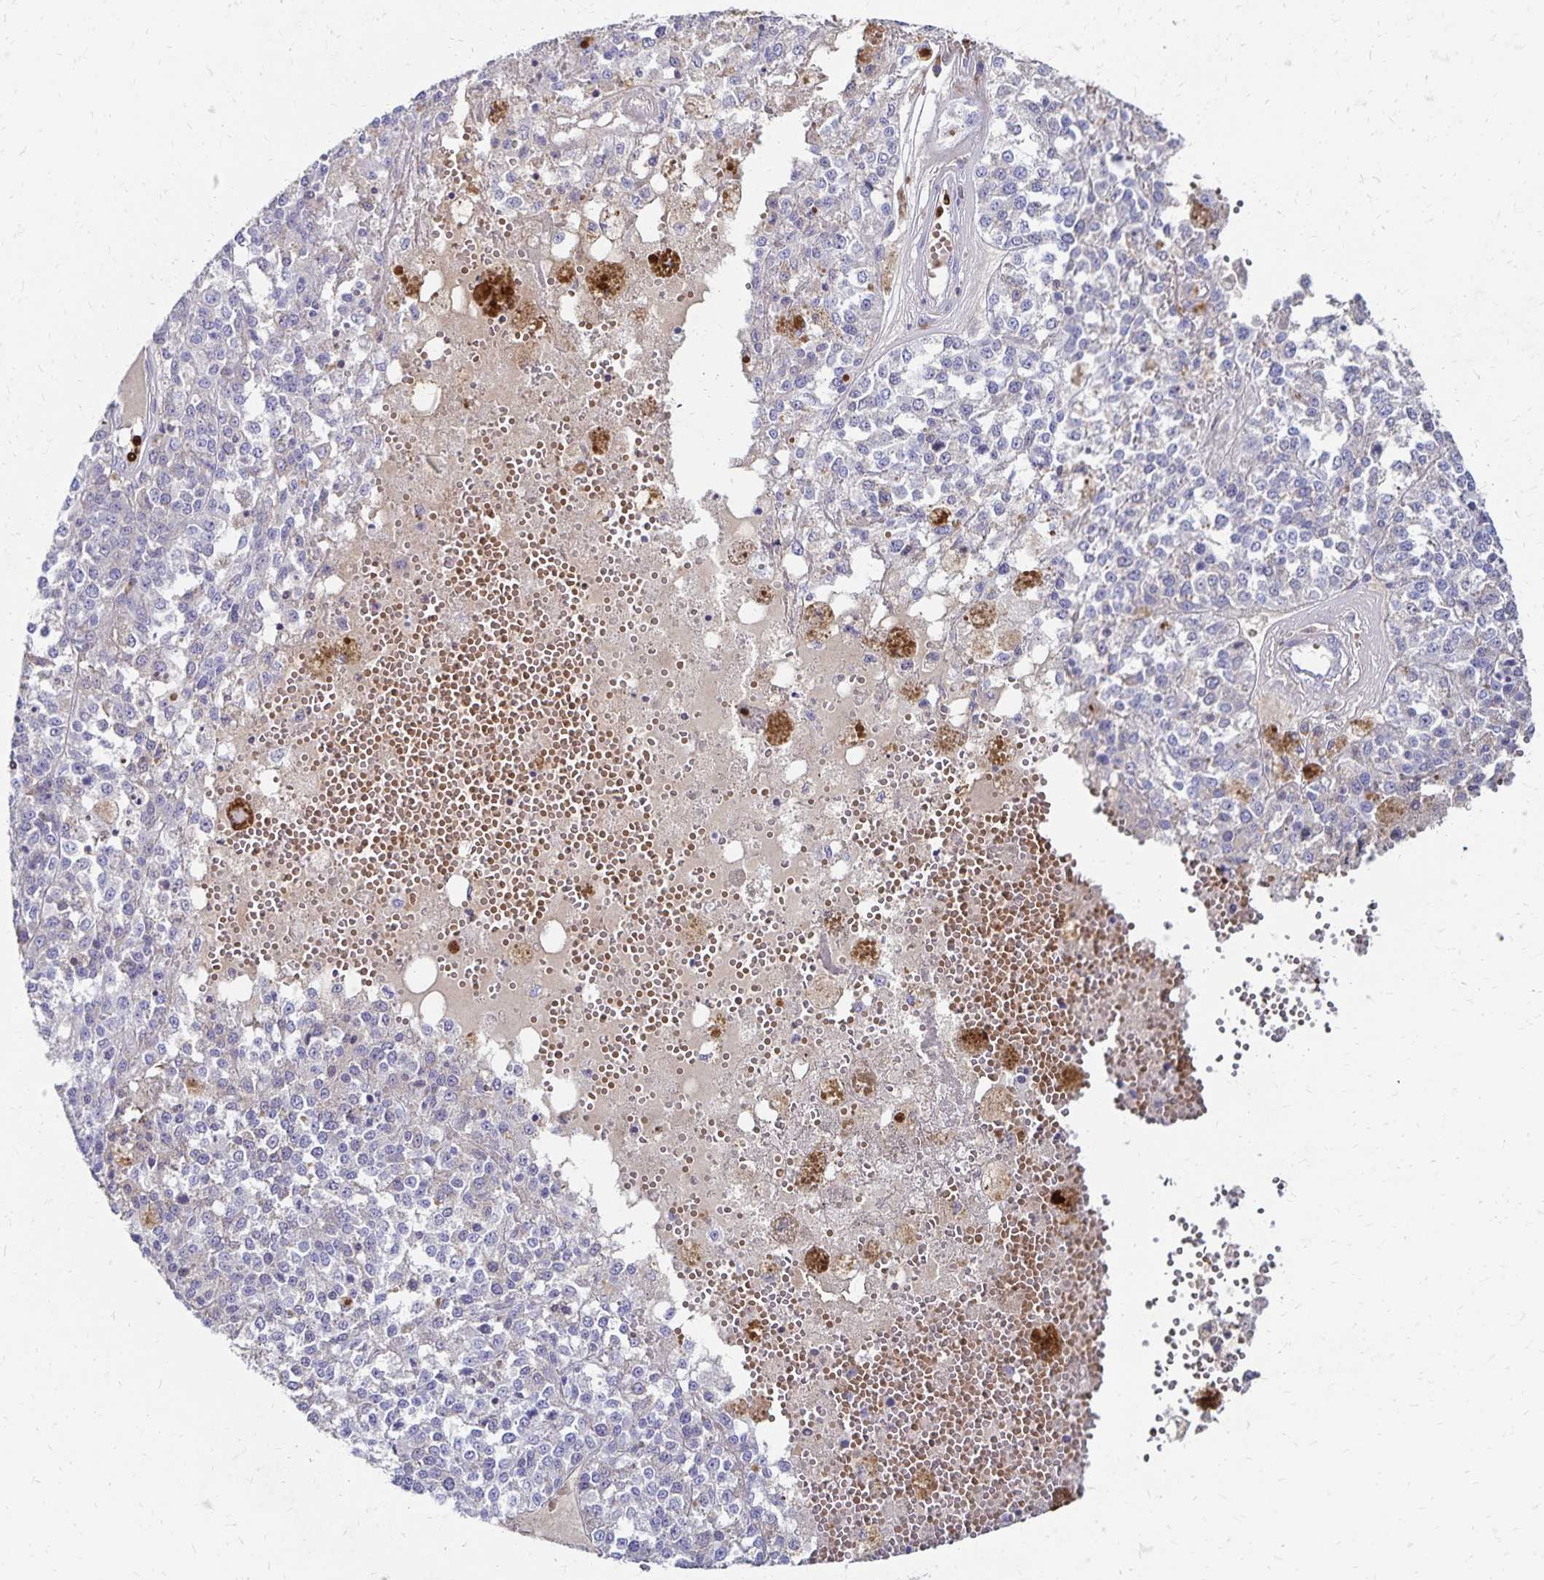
{"staining": {"intensity": "negative", "quantity": "none", "location": "none"}, "tissue": "melanoma", "cell_type": "Tumor cells", "image_type": "cancer", "snomed": [{"axis": "morphology", "description": "Malignant melanoma, Metastatic site"}, {"axis": "topography", "description": "Lymph node"}], "caption": "There is no significant staining in tumor cells of malignant melanoma (metastatic site).", "gene": "PAX5", "patient": {"sex": "female", "age": 64}}